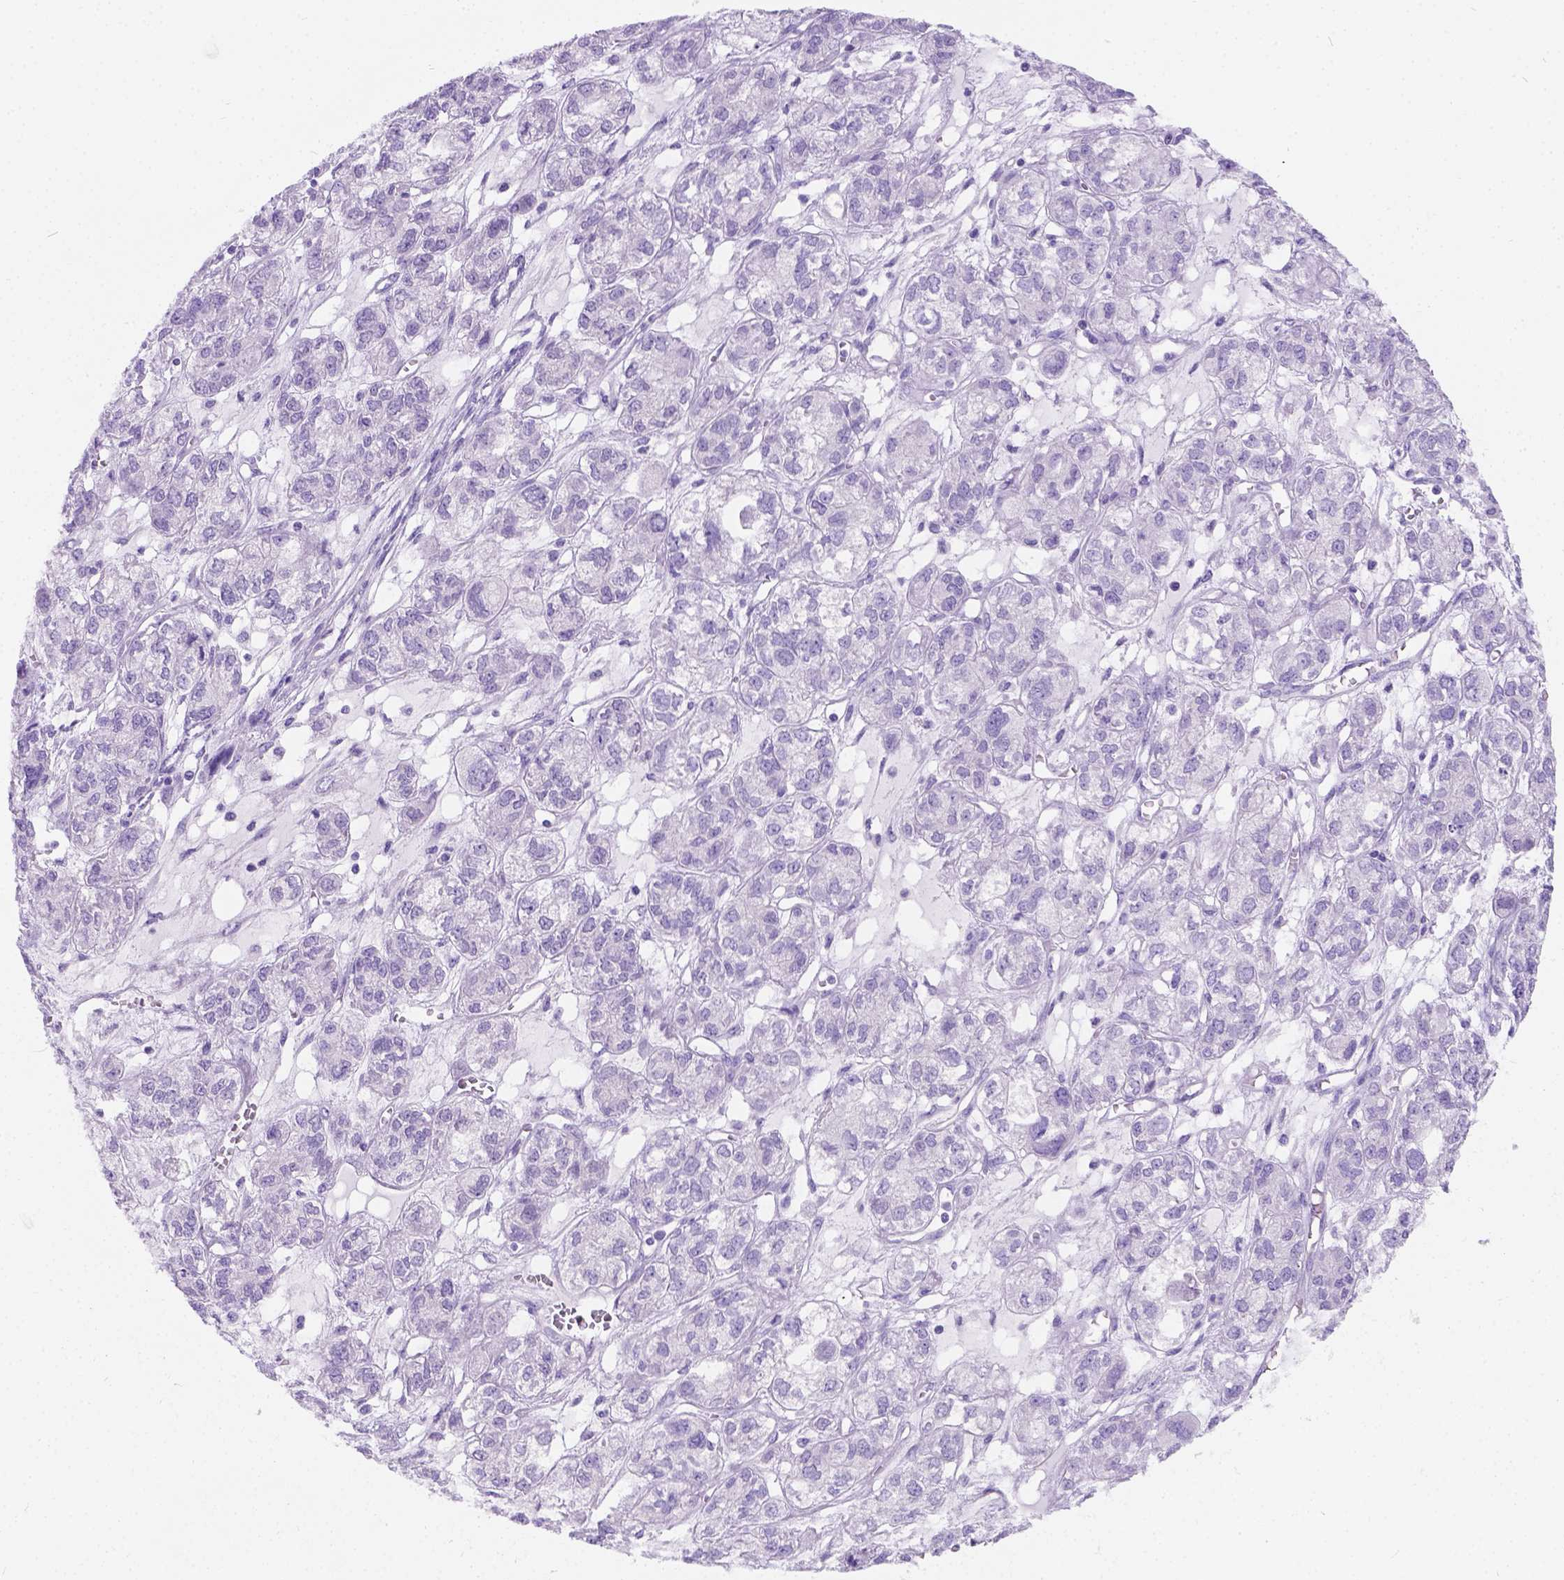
{"staining": {"intensity": "negative", "quantity": "none", "location": "none"}, "tissue": "ovarian cancer", "cell_type": "Tumor cells", "image_type": "cancer", "snomed": [{"axis": "morphology", "description": "Carcinoma, endometroid"}, {"axis": "topography", "description": "Ovary"}], "caption": "DAB (3,3'-diaminobenzidine) immunohistochemical staining of ovarian cancer (endometroid carcinoma) reveals no significant staining in tumor cells.", "gene": "C7orf57", "patient": {"sex": "female", "age": 64}}